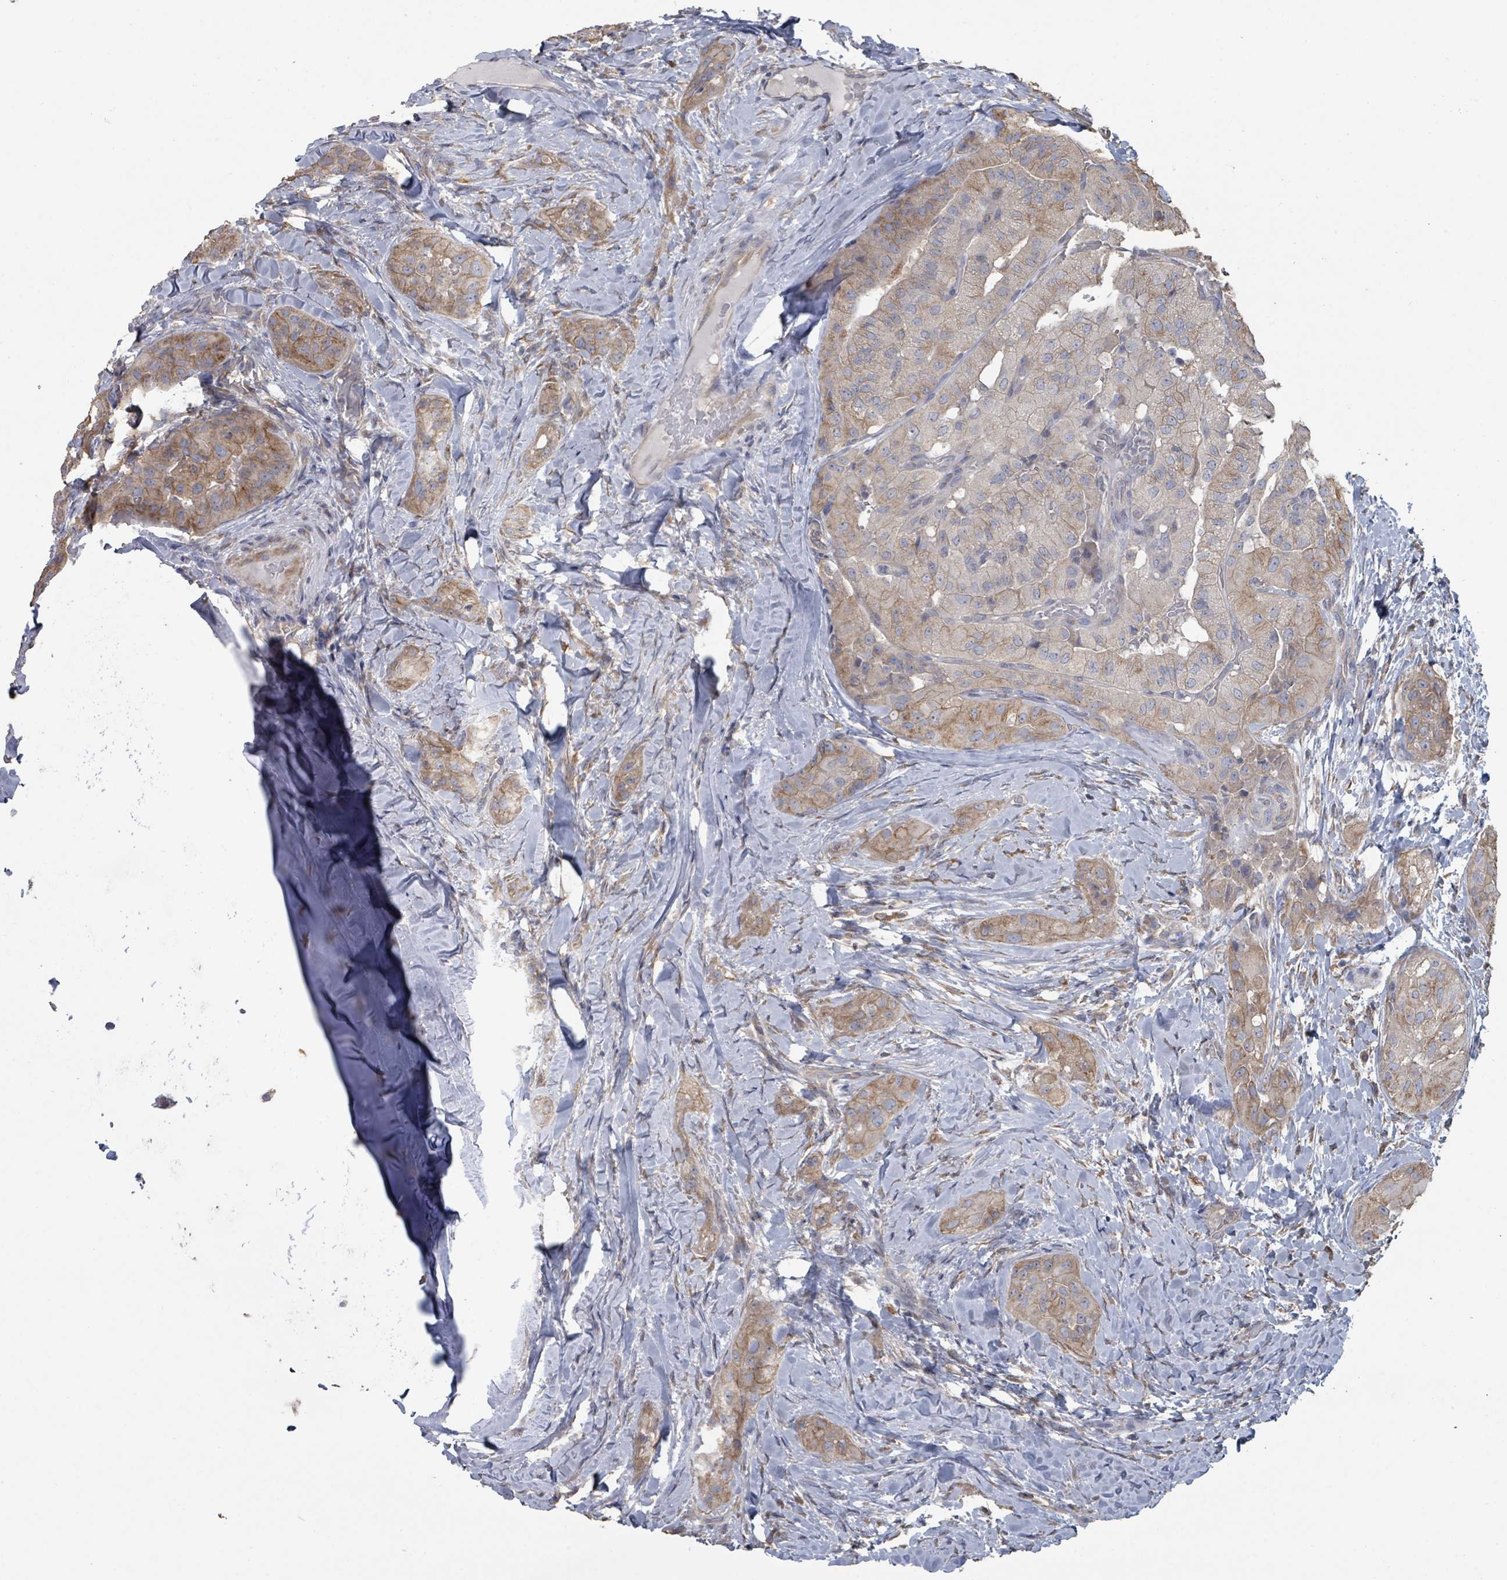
{"staining": {"intensity": "moderate", "quantity": "25%-75%", "location": "cytoplasmic/membranous"}, "tissue": "thyroid cancer", "cell_type": "Tumor cells", "image_type": "cancer", "snomed": [{"axis": "morphology", "description": "Normal tissue, NOS"}, {"axis": "morphology", "description": "Papillary adenocarcinoma, NOS"}, {"axis": "topography", "description": "Thyroid gland"}], "caption": "Human papillary adenocarcinoma (thyroid) stained with a protein marker demonstrates moderate staining in tumor cells.", "gene": "SLC9A7", "patient": {"sex": "female", "age": 59}}